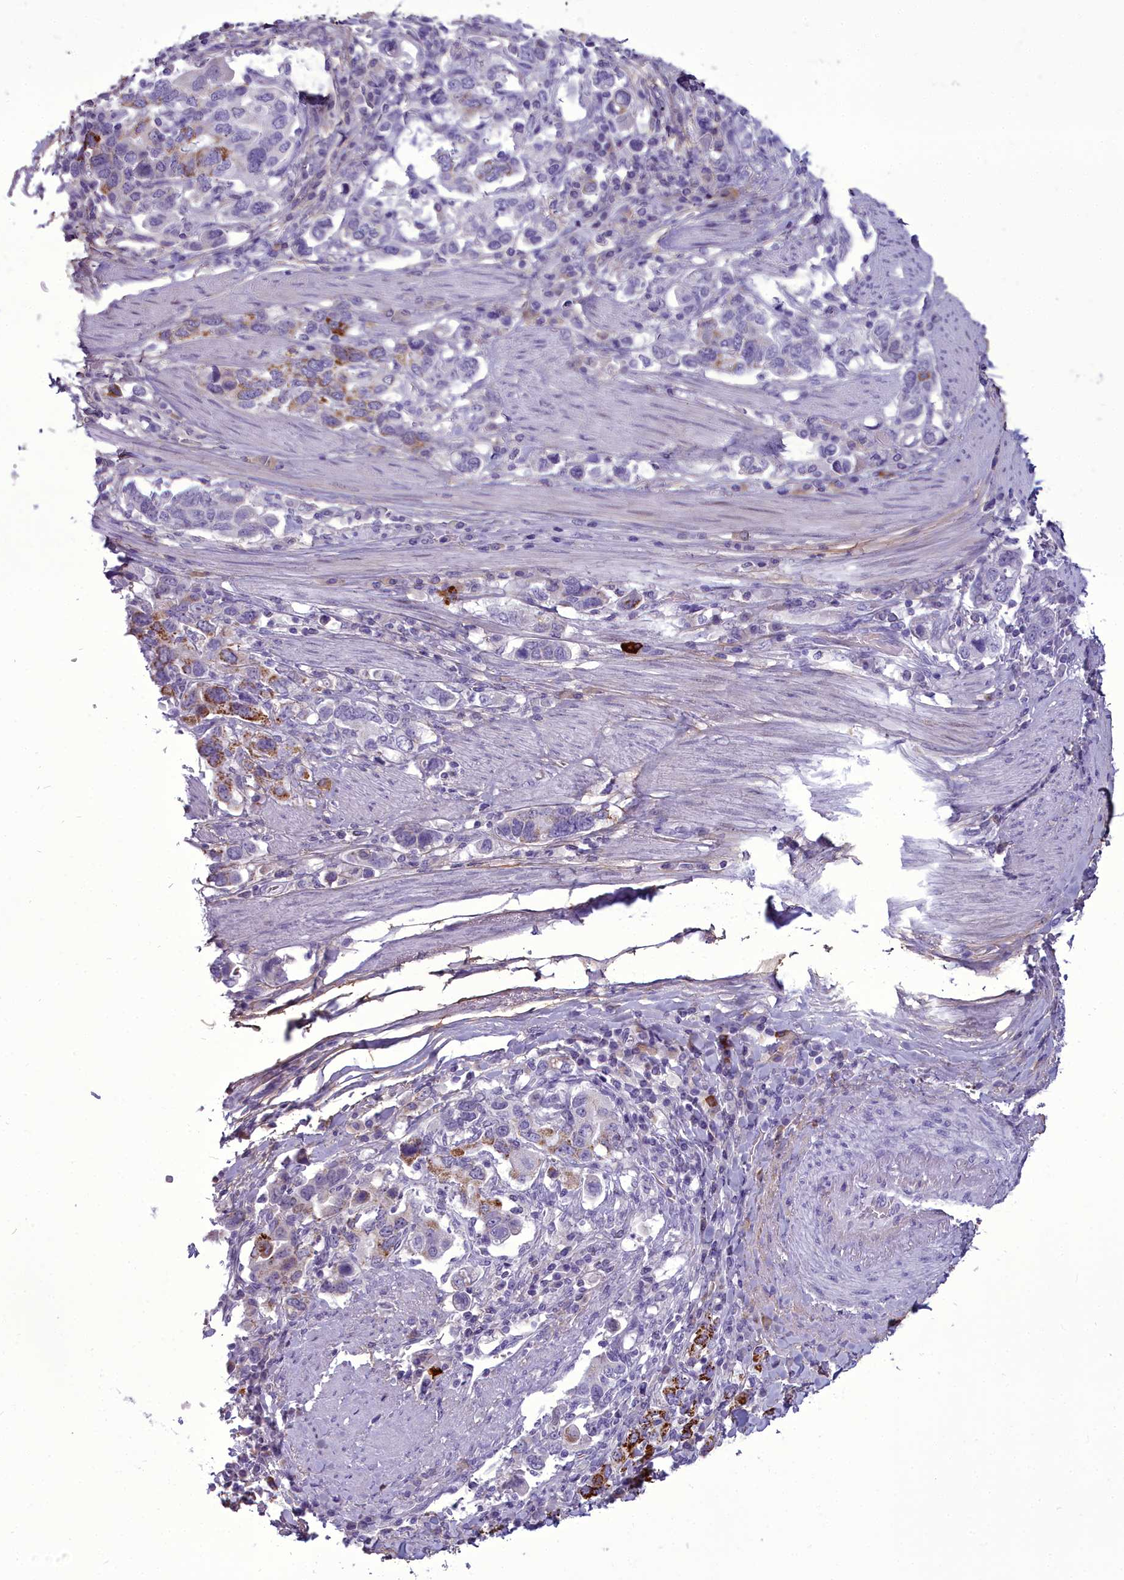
{"staining": {"intensity": "strong", "quantity": "25%-75%", "location": "cytoplasmic/membranous"}, "tissue": "stomach cancer", "cell_type": "Tumor cells", "image_type": "cancer", "snomed": [{"axis": "morphology", "description": "Adenocarcinoma, NOS"}, {"axis": "topography", "description": "Stomach, upper"}, {"axis": "topography", "description": "Stomach"}], "caption": "A brown stain labels strong cytoplasmic/membranous staining of a protein in human stomach cancer tumor cells.", "gene": "OSTN", "patient": {"sex": "male", "age": 62}}